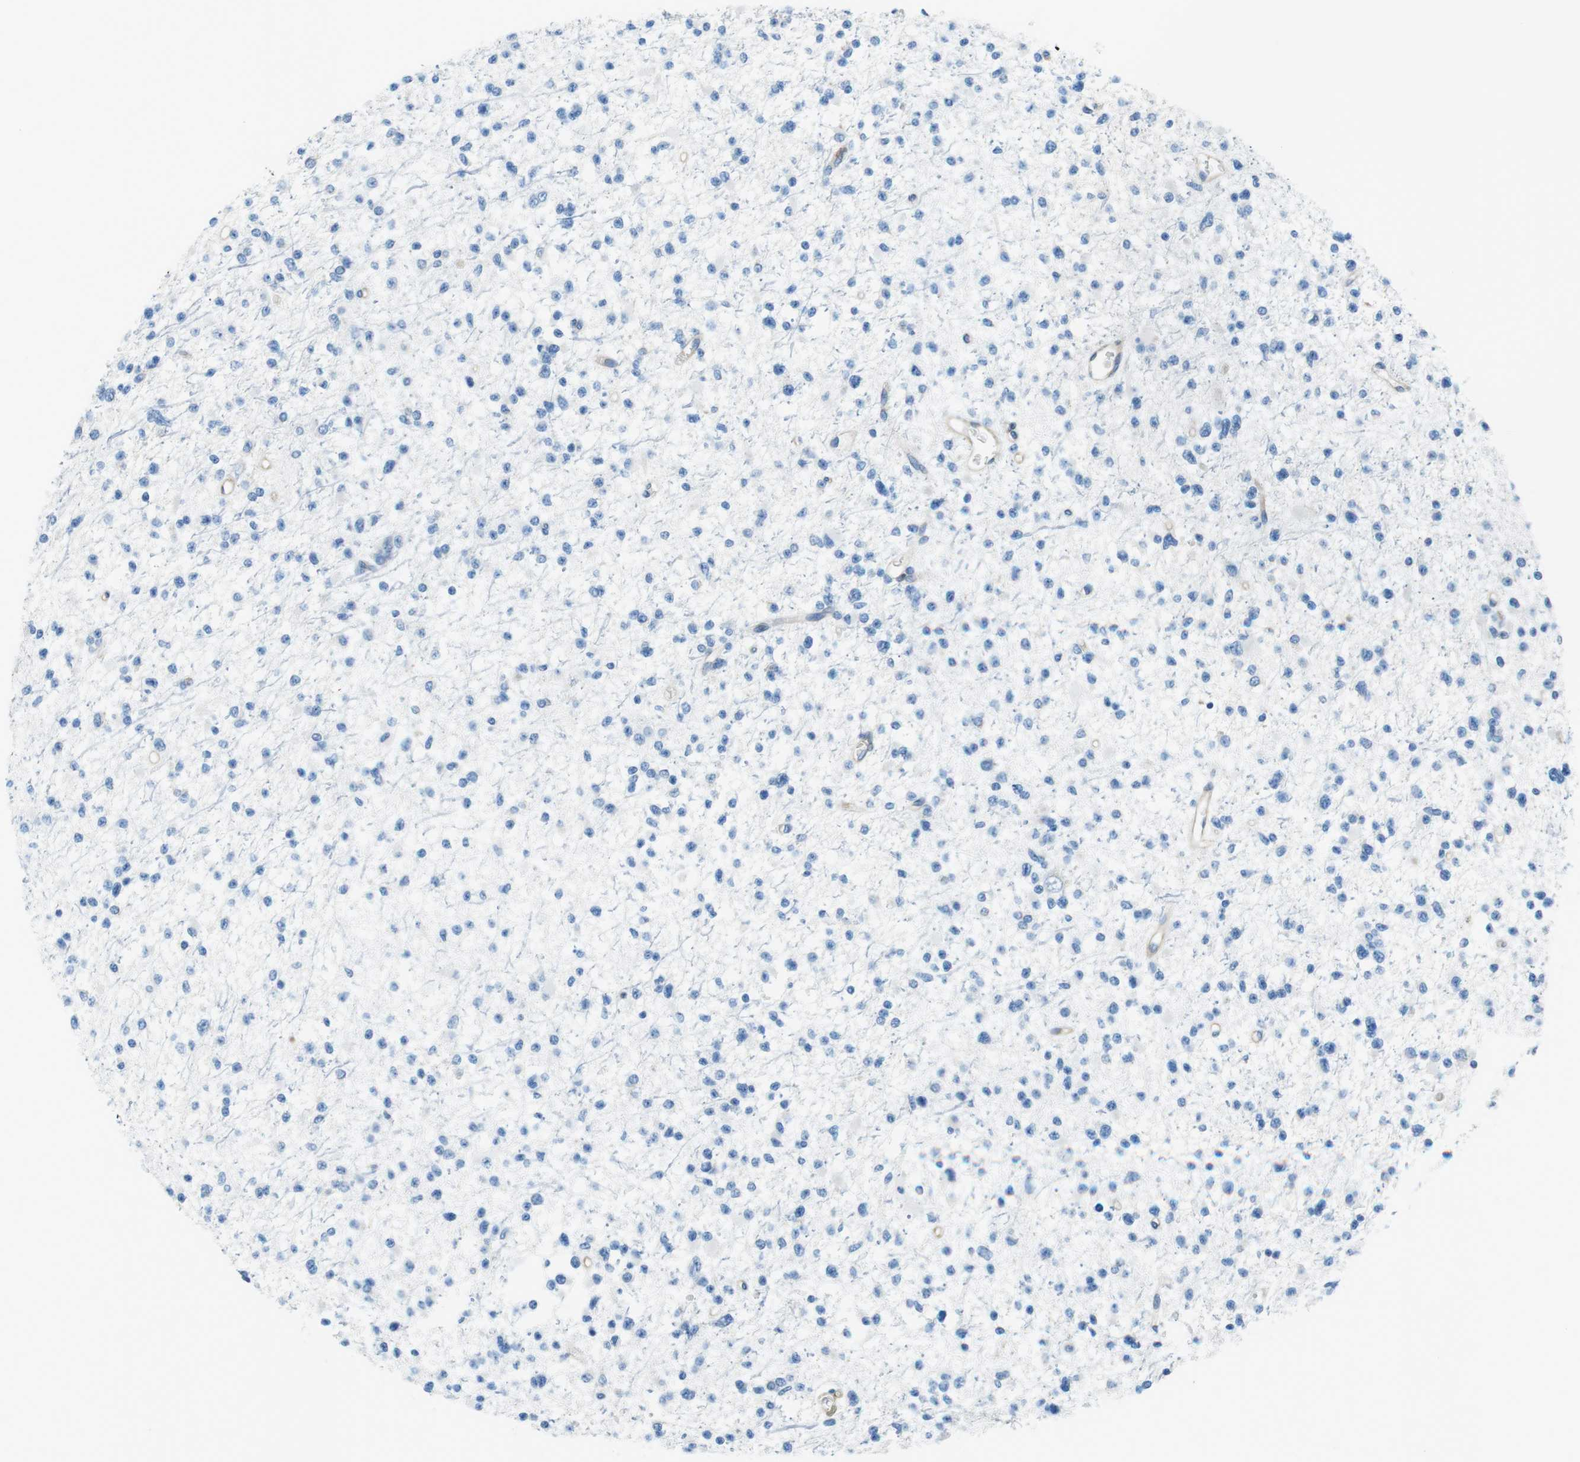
{"staining": {"intensity": "negative", "quantity": "none", "location": "none"}, "tissue": "glioma", "cell_type": "Tumor cells", "image_type": "cancer", "snomed": [{"axis": "morphology", "description": "Glioma, malignant, Low grade"}, {"axis": "topography", "description": "Brain"}], "caption": "The image displays no significant expression in tumor cells of glioma. (DAB immunohistochemistry (IHC), high magnification).", "gene": "EMP2", "patient": {"sex": "female", "age": 22}}